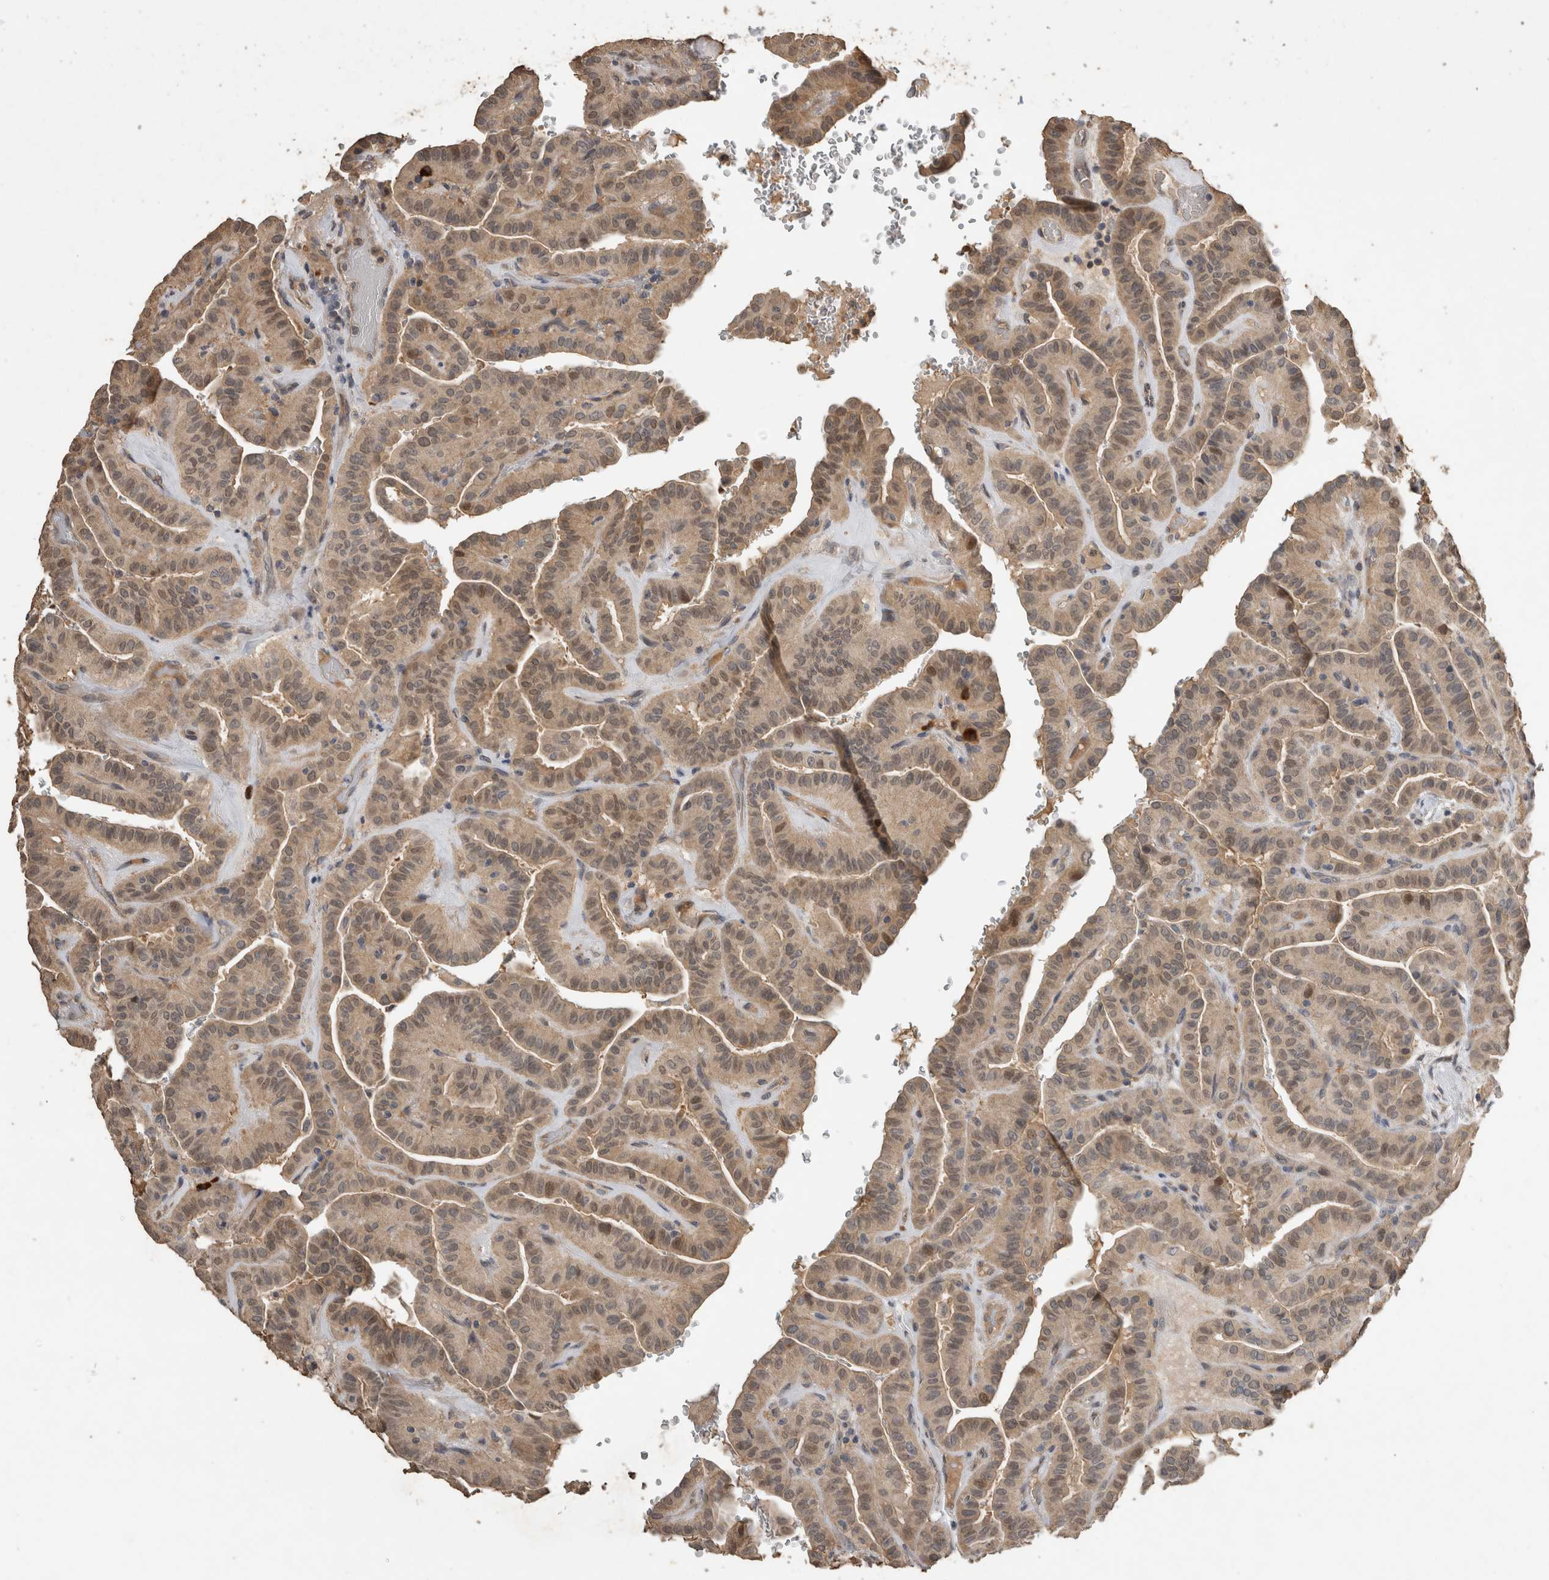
{"staining": {"intensity": "weak", "quantity": "25%-75%", "location": "cytoplasmic/membranous,nuclear"}, "tissue": "thyroid cancer", "cell_type": "Tumor cells", "image_type": "cancer", "snomed": [{"axis": "morphology", "description": "Papillary adenocarcinoma, NOS"}, {"axis": "topography", "description": "Thyroid gland"}], "caption": "An IHC image of tumor tissue is shown. Protein staining in brown highlights weak cytoplasmic/membranous and nuclear positivity in thyroid cancer (papillary adenocarcinoma) within tumor cells.", "gene": "RHPN1", "patient": {"sex": "male", "age": 77}}